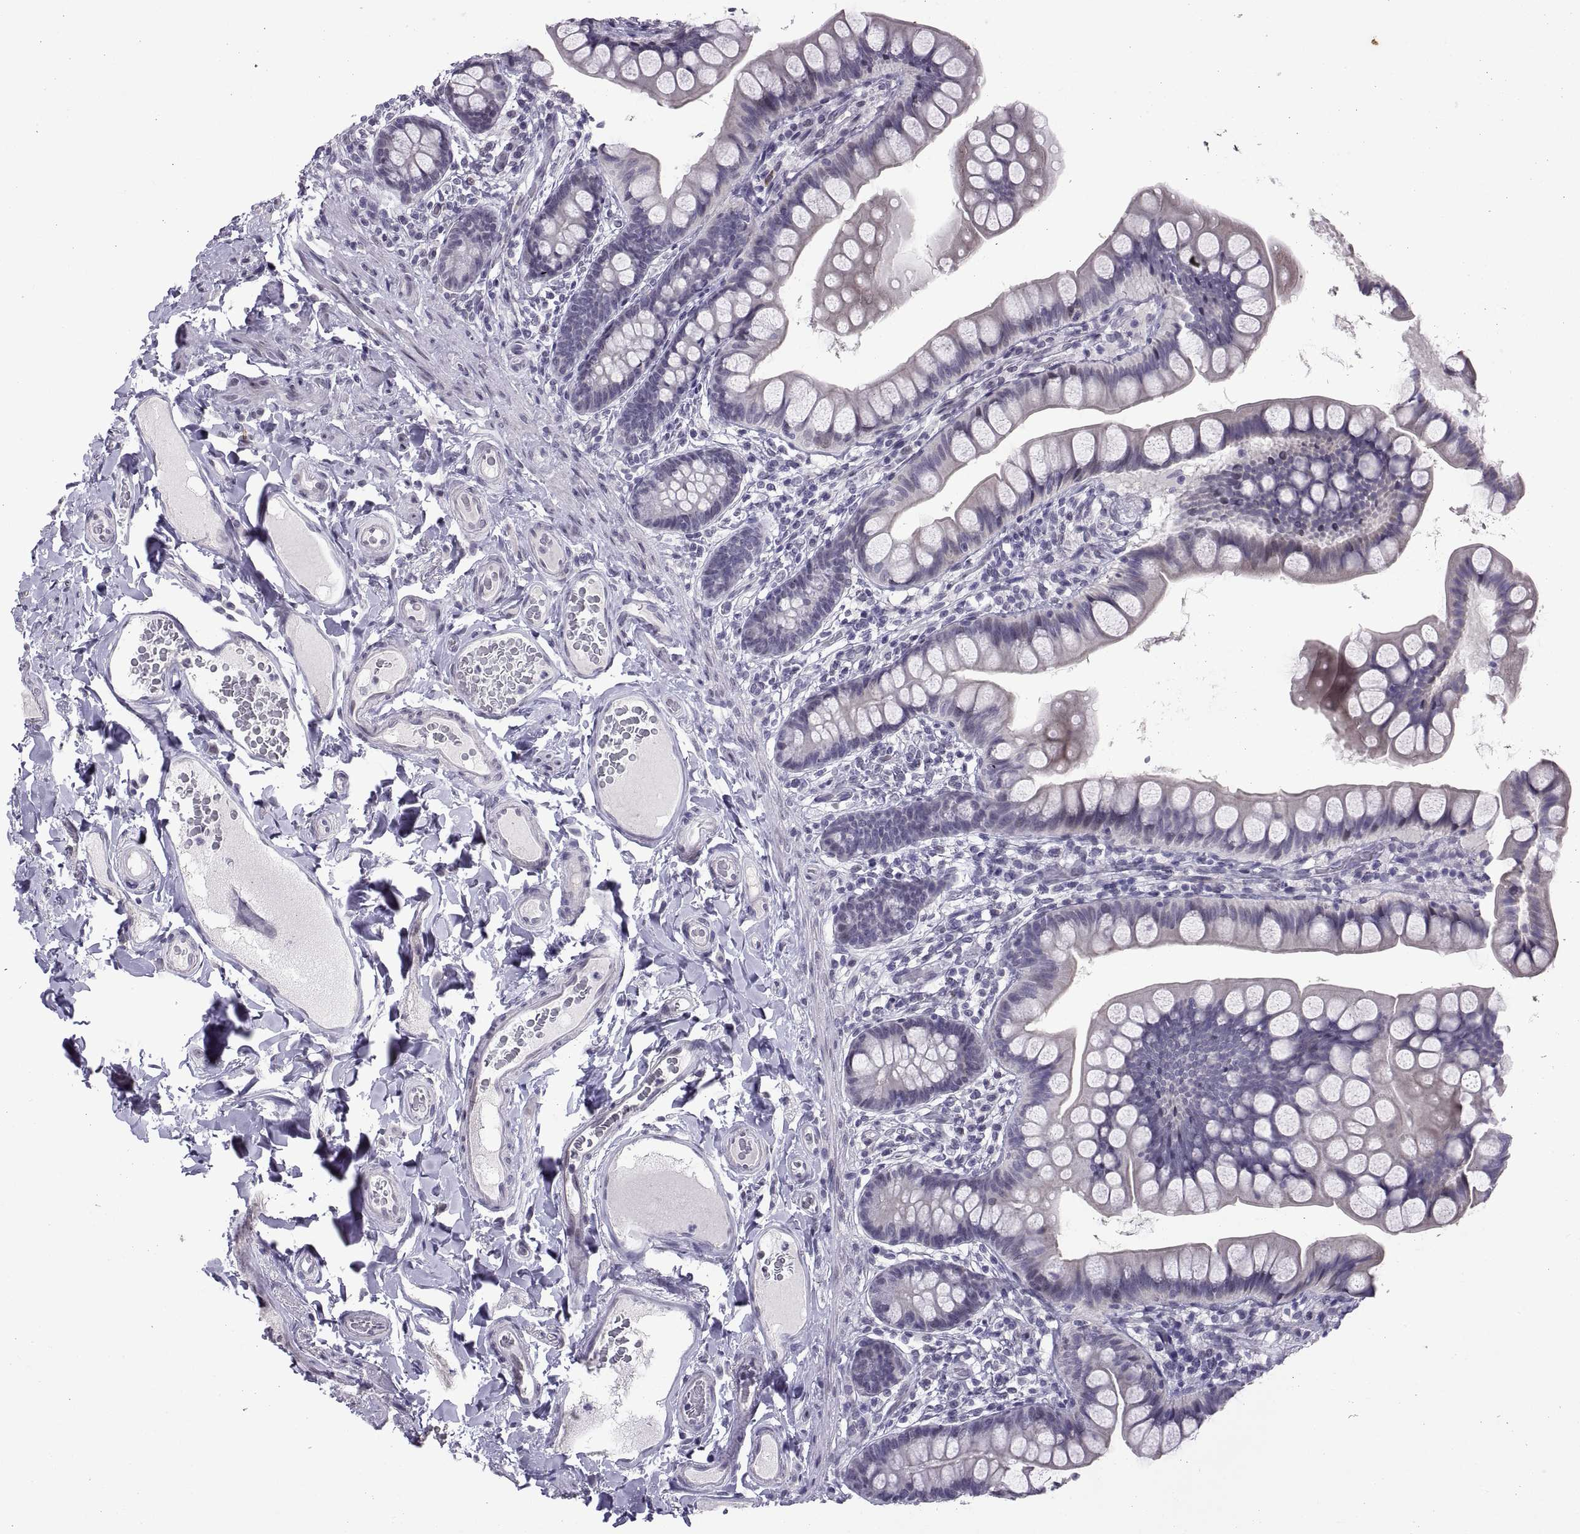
{"staining": {"intensity": "negative", "quantity": "none", "location": "none"}, "tissue": "small intestine", "cell_type": "Glandular cells", "image_type": "normal", "snomed": [{"axis": "morphology", "description": "Normal tissue, NOS"}, {"axis": "topography", "description": "Small intestine"}], "caption": "There is no significant expression in glandular cells of small intestine. (DAB (3,3'-diaminobenzidine) IHC, high magnification).", "gene": "KRT77", "patient": {"sex": "male", "age": 70}}